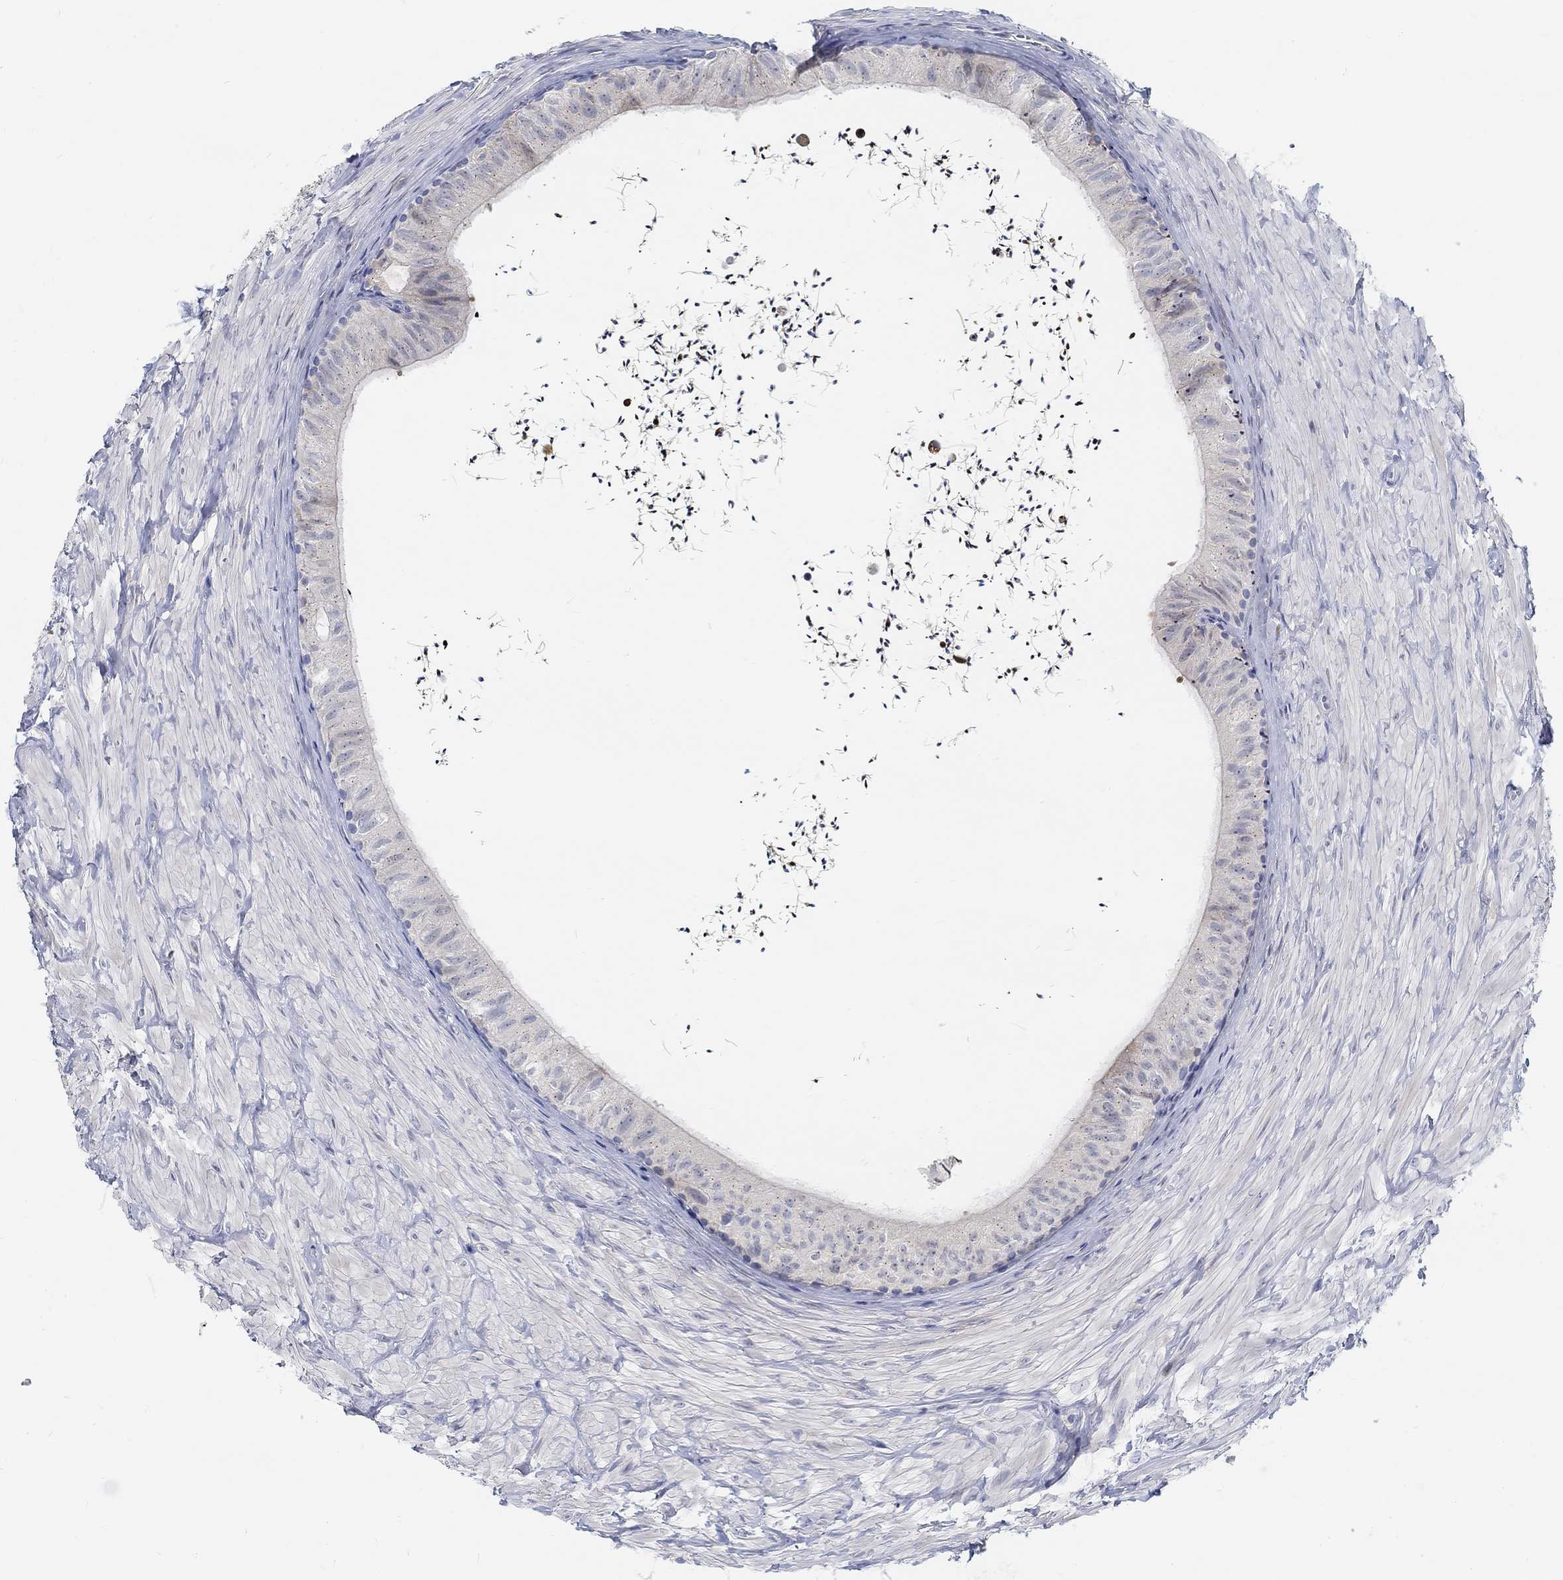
{"staining": {"intensity": "weak", "quantity": "<25%", "location": "nuclear"}, "tissue": "epididymis", "cell_type": "Glandular cells", "image_type": "normal", "snomed": [{"axis": "morphology", "description": "Normal tissue, NOS"}, {"axis": "topography", "description": "Epididymis"}], "caption": "This histopathology image is of normal epididymis stained with immunohistochemistry (IHC) to label a protein in brown with the nuclei are counter-stained blue. There is no positivity in glandular cells.", "gene": "SNTG2", "patient": {"sex": "male", "age": 32}}